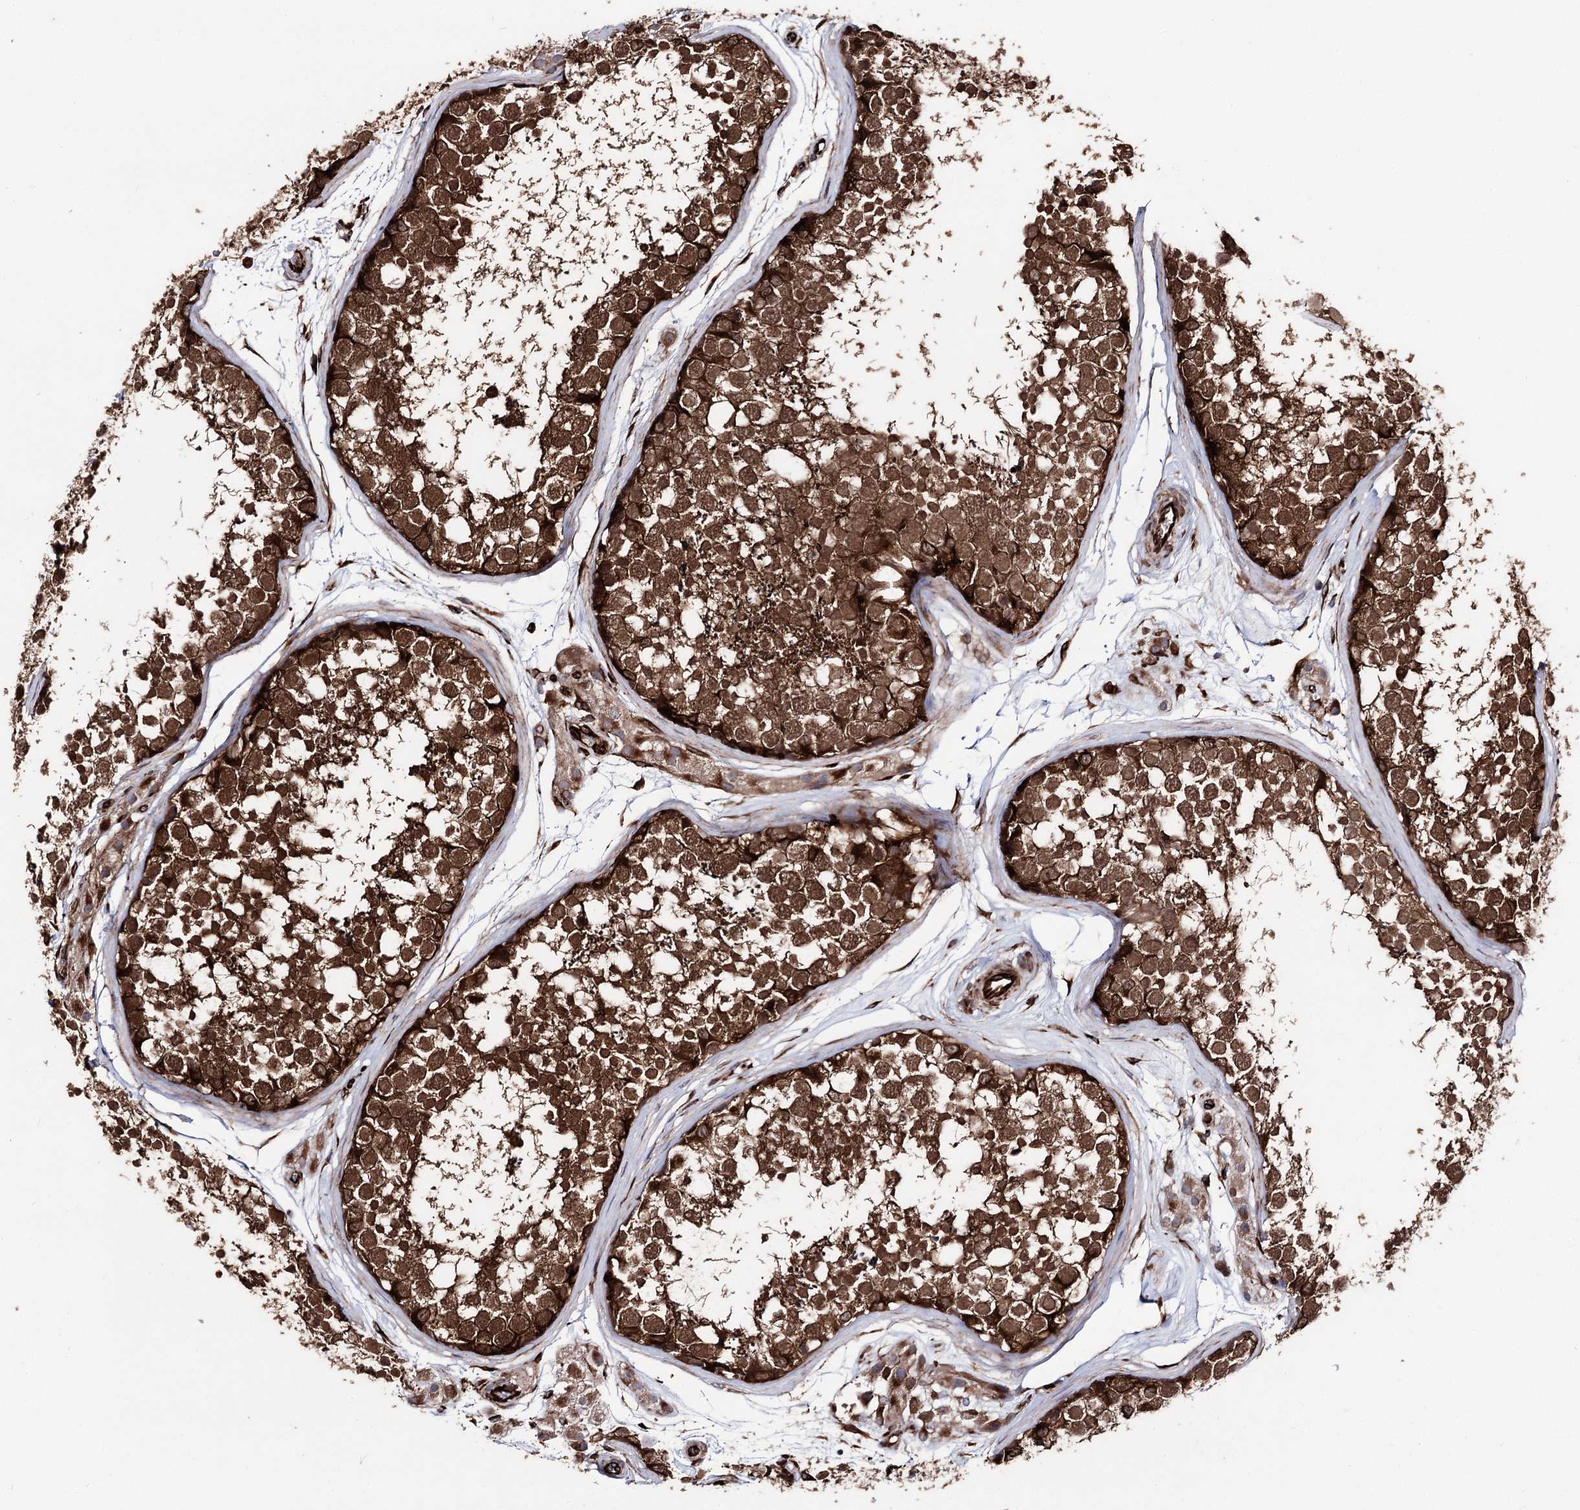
{"staining": {"intensity": "strong", "quantity": ">75%", "location": "cytoplasmic/membranous,nuclear"}, "tissue": "testis", "cell_type": "Cells in seminiferous ducts", "image_type": "normal", "snomed": [{"axis": "morphology", "description": "Normal tissue, NOS"}, {"axis": "topography", "description": "Testis"}], "caption": "Protein staining reveals strong cytoplasmic/membranous,nuclear staining in about >75% of cells in seminiferous ducts in benign testis.", "gene": "MIB1", "patient": {"sex": "male", "age": 56}}